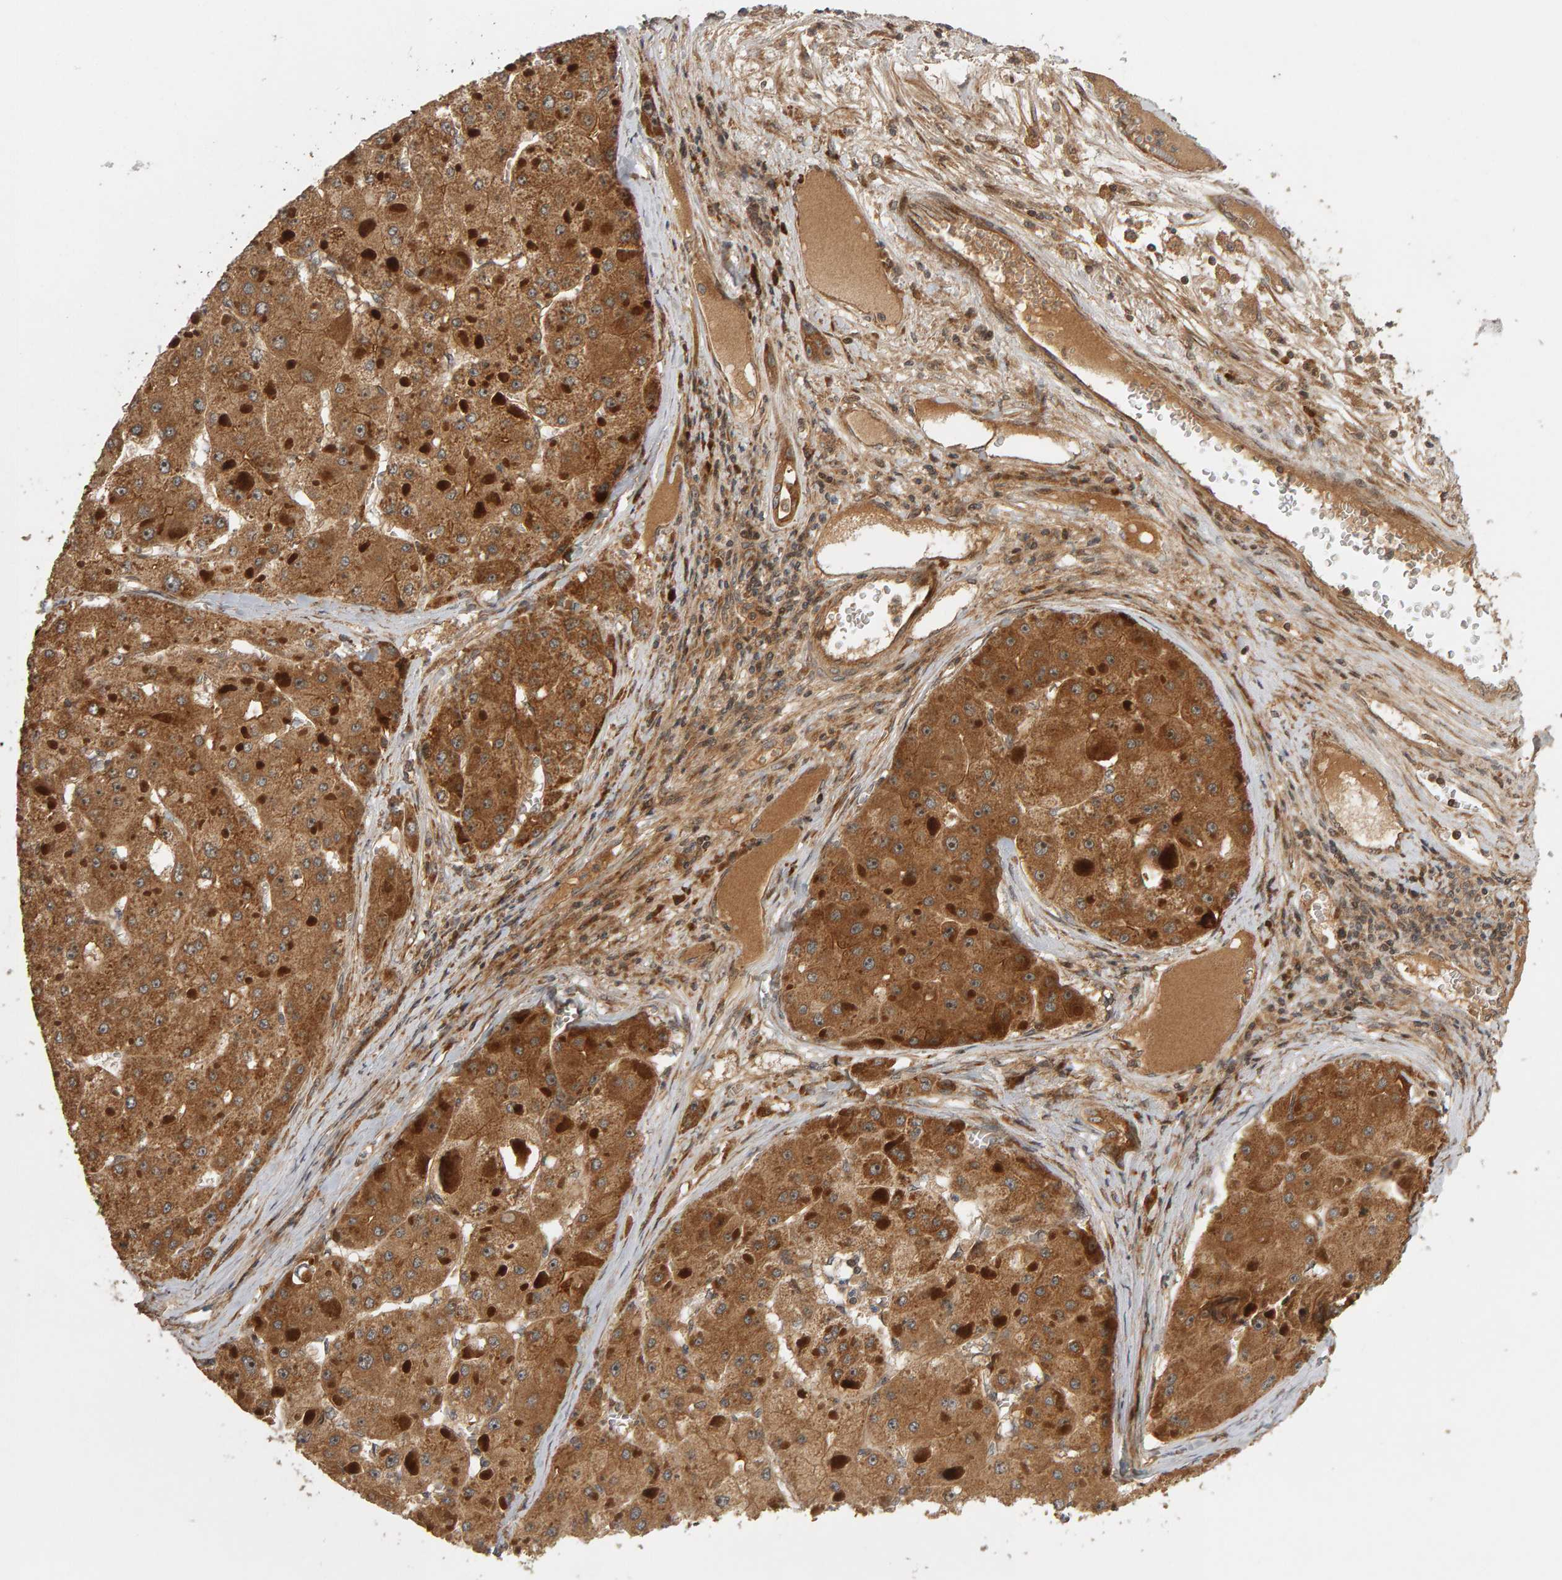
{"staining": {"intensity": "moderate", "quantity": ">75%", "location": "cytoplasmic/membranous"}, "tissue": "liver cancer", "cell_type": "Tumor cells", "image_type": "cancer", "snomed": [{"axis": "morphology", "description": "Carcinoma, Hepatocellular, NOS"}, {"axis": "topography", "description": "Liver"}], "caption": "This image reveals immunohistochemistry (IHC) staining of human liver cancer, with medium moderate cytoplasmic/membranous expression in approximately >75% of tumor cells.", "gene": "ZFAND1", "patient": {"sex": "female", "age": 73}}